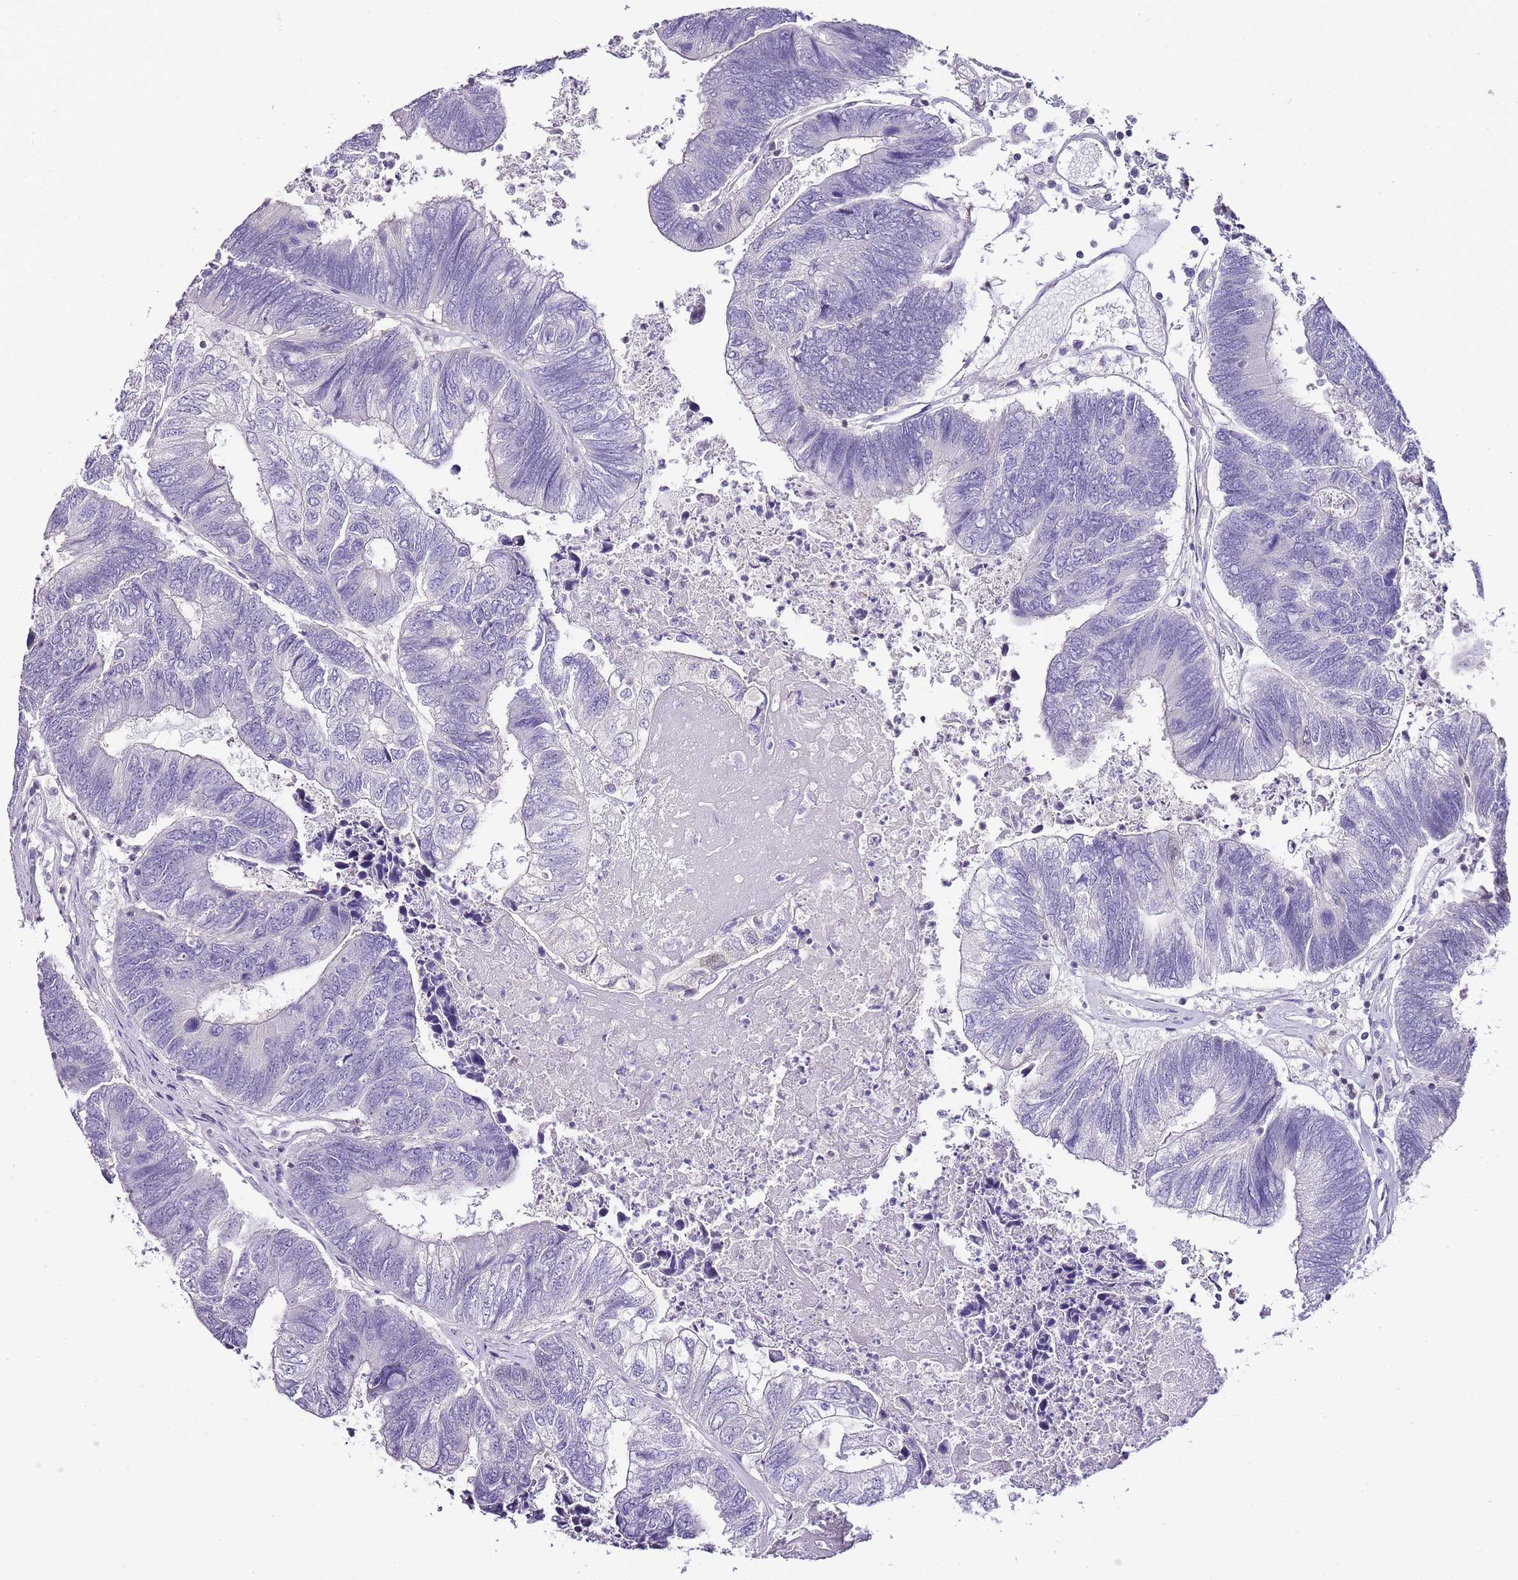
{"staining": {"intensity": "negative", "quantity": "none", "location": "none"}, "tissue": "colorectal cancer", "cell_type": "Tumor cells", "image_type": "cancer", "snomed": [{"axis": "morphology", "description": "Adenocarcinoma, NOS"}, {"axis": "topography", "description": "Colon"}], "caption": "DAB (3,3'-diaminobenzidine) immunohistochemical staining of human colorectal adenocarcinoma displays no significant staining in tumor cells. (DAB immunohistochemistry (IHC), high magnification).", "gene": "ZBP1", "patient": {"sex": "female", "age": 67}}